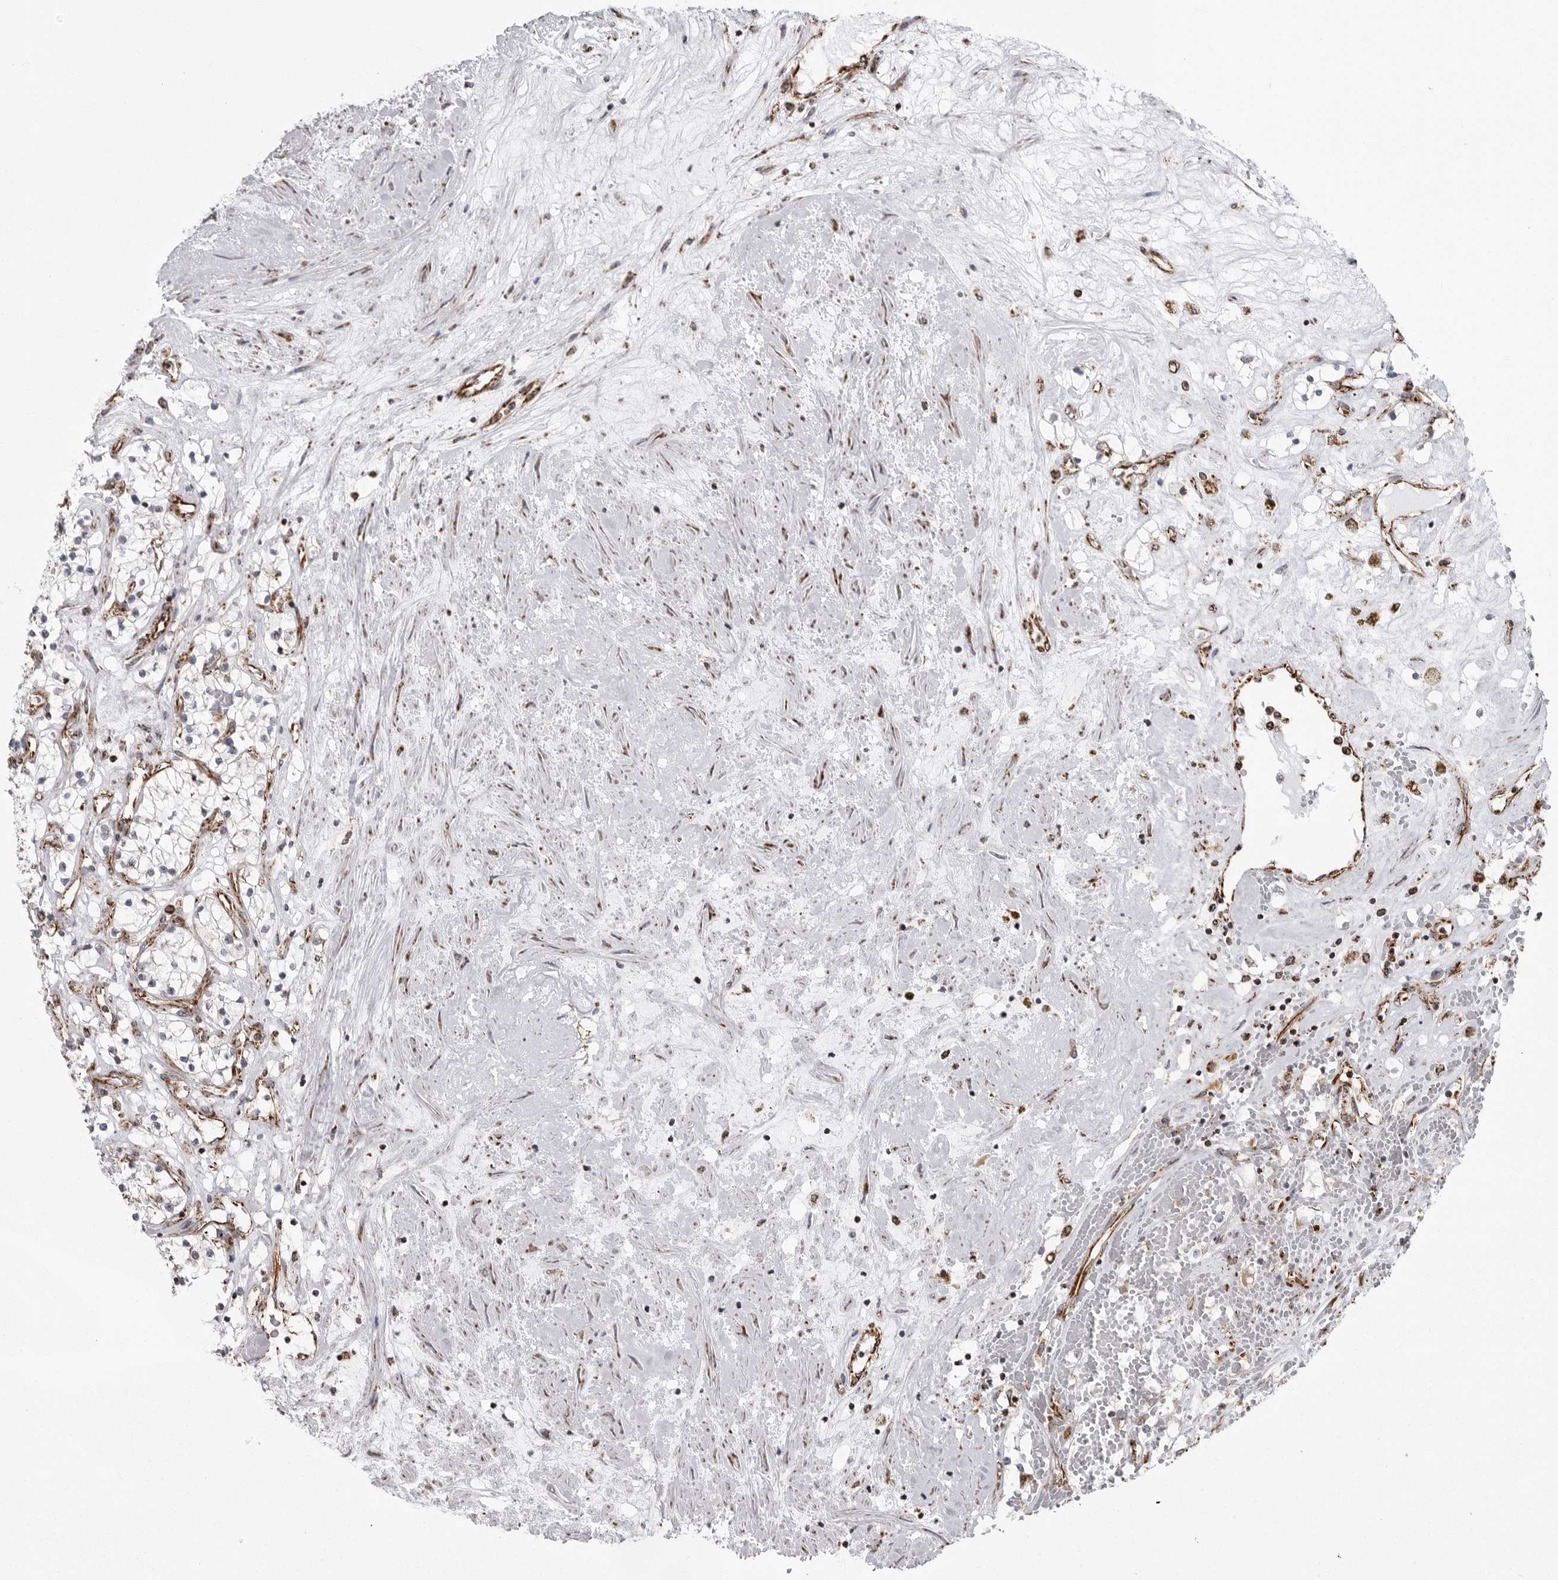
{"staining": {"intensity": "negative", "quantity": "none", "location": "none"}, "tissue": "renal cancer", "cell_type": "Tumor cells", "image_type": "cancer", "snomed": [{"axis": "morphology", "description": "Normal tissue, NOS"}, {"axis": "morphology", "description": "Adenocarcinoma, NOS"}, {"axis": "topography", "description": "Kidney"}], "caption": "Photomicrograph shows no significant protein expression in tumor cells of adenocarcinoma (renal). (Brightfield microscopy of DAB (3,3'-diaminobenzidine) immunohistochemistry at high magnification).", "gene": "FH", "patient": {"sex": "male", "age": 68}}